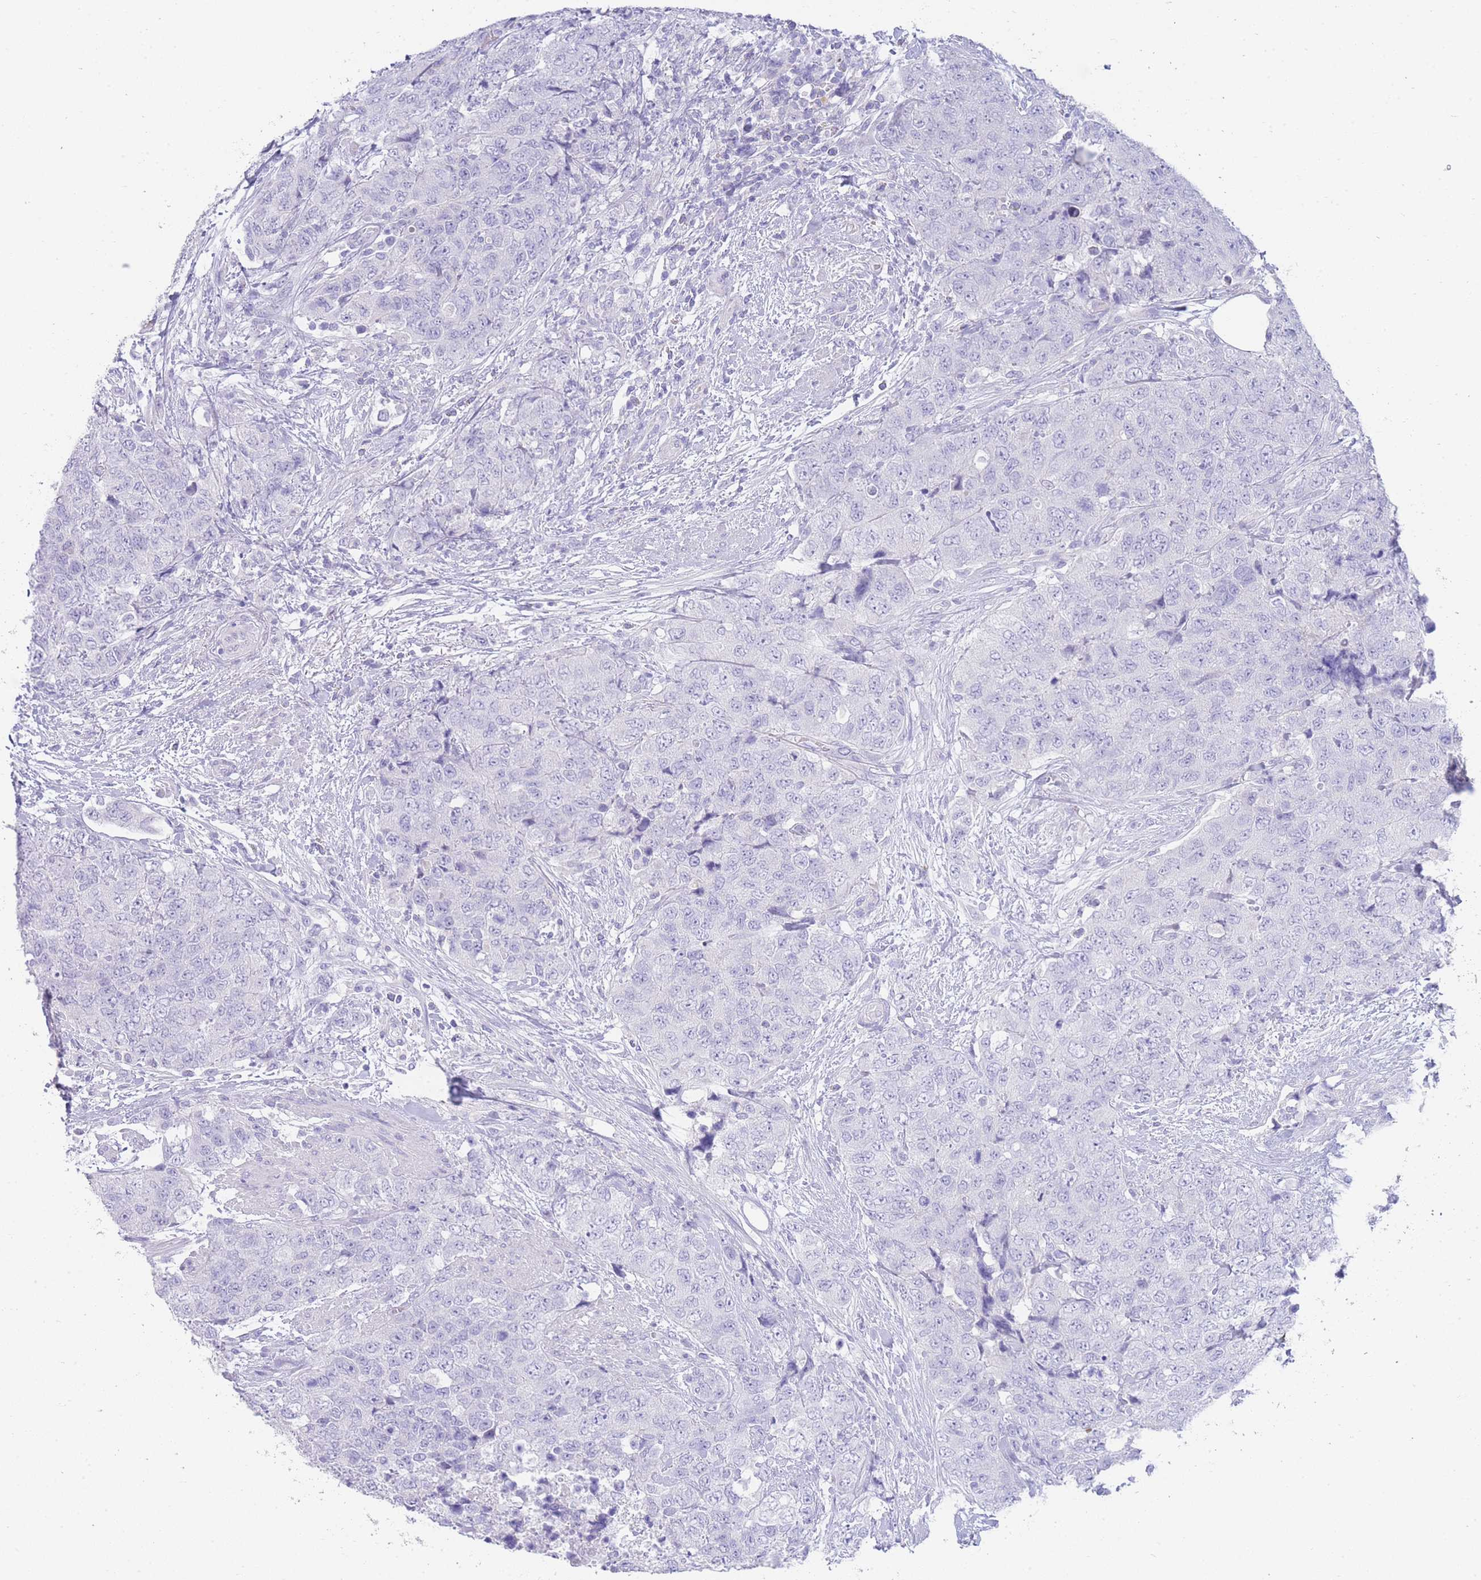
{"staining": {"intensity": "negative", "quantity": "none", "location": "none"}, "tissue": "urothelial cancer", "cell_type": "Tumor cells", "image_type": "cancer", "snomed": [{"axis": "morphology", "description": "Urothelial carcinoma, High grade"}, {"axis": "topography", "description": "Urinary bladder"}], "caption": "This is an immunohistochemistry micrograph of high-grade urothelial carcinoma. There is no expression in tumor cells.", "gene": "LRRC37A", "patient": {"sex": "female", "age": 78}}